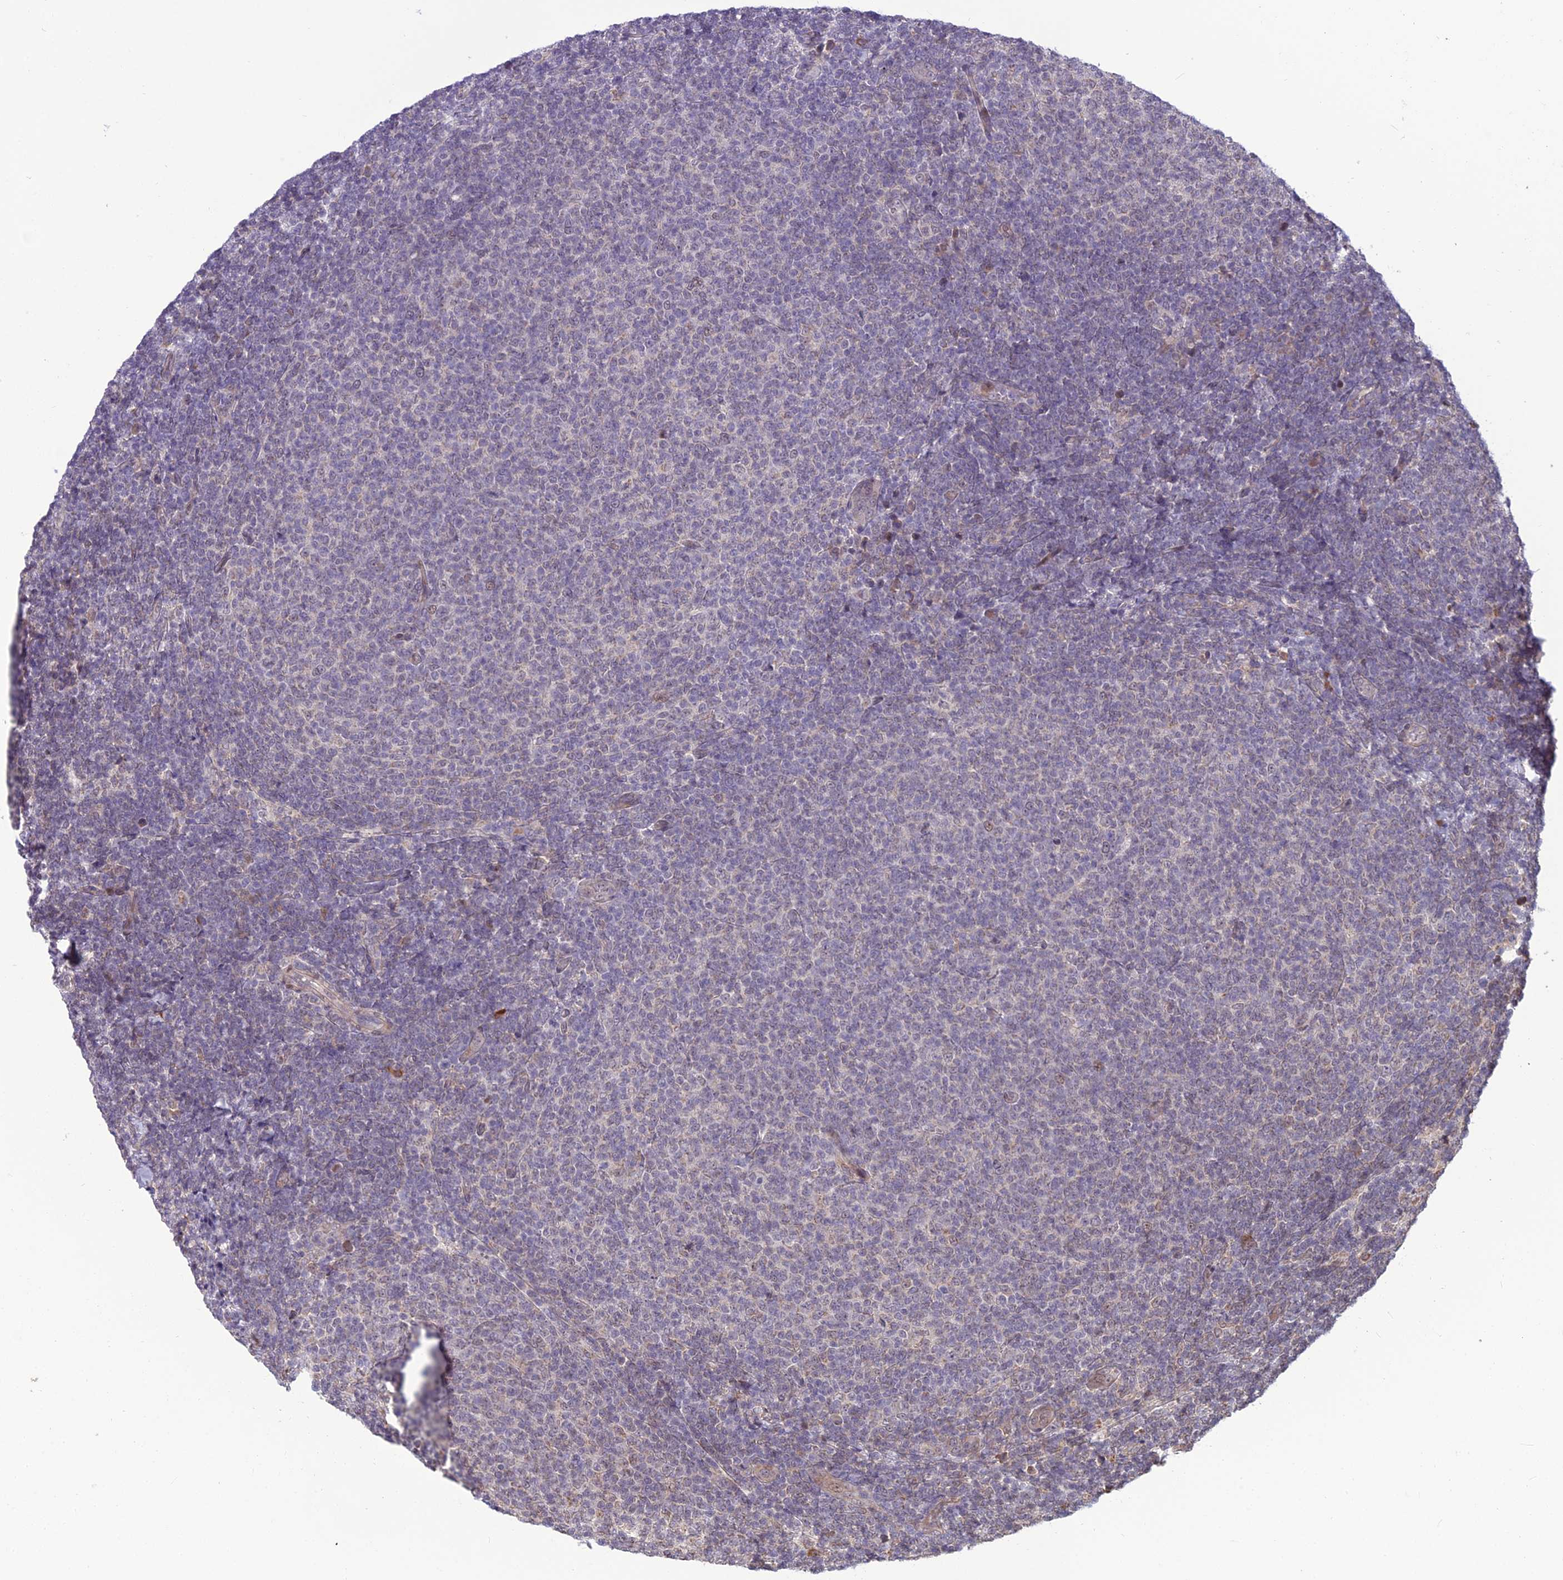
{"staining": {"intensity": "negative", "quantity": "none", "location": "none"}, "tissue": "lymphoma", "cell_type": "Tumor cells", "image_type": "cancer", "snomed": [{"axis": "morphology", "description": "Malignant lymphoma, non-Hodgkin's type, Low grade"}, {"axis": "topography", "description": "Lymph node"}], "caption": "Immunohistochemical staining of human malignant lymphoma, non-Hodgkin's type (low-grade) exhibits no significant staining in tumor cells.", "gene": "FBRS", "patient": {"sex": "male", "age": 66}}